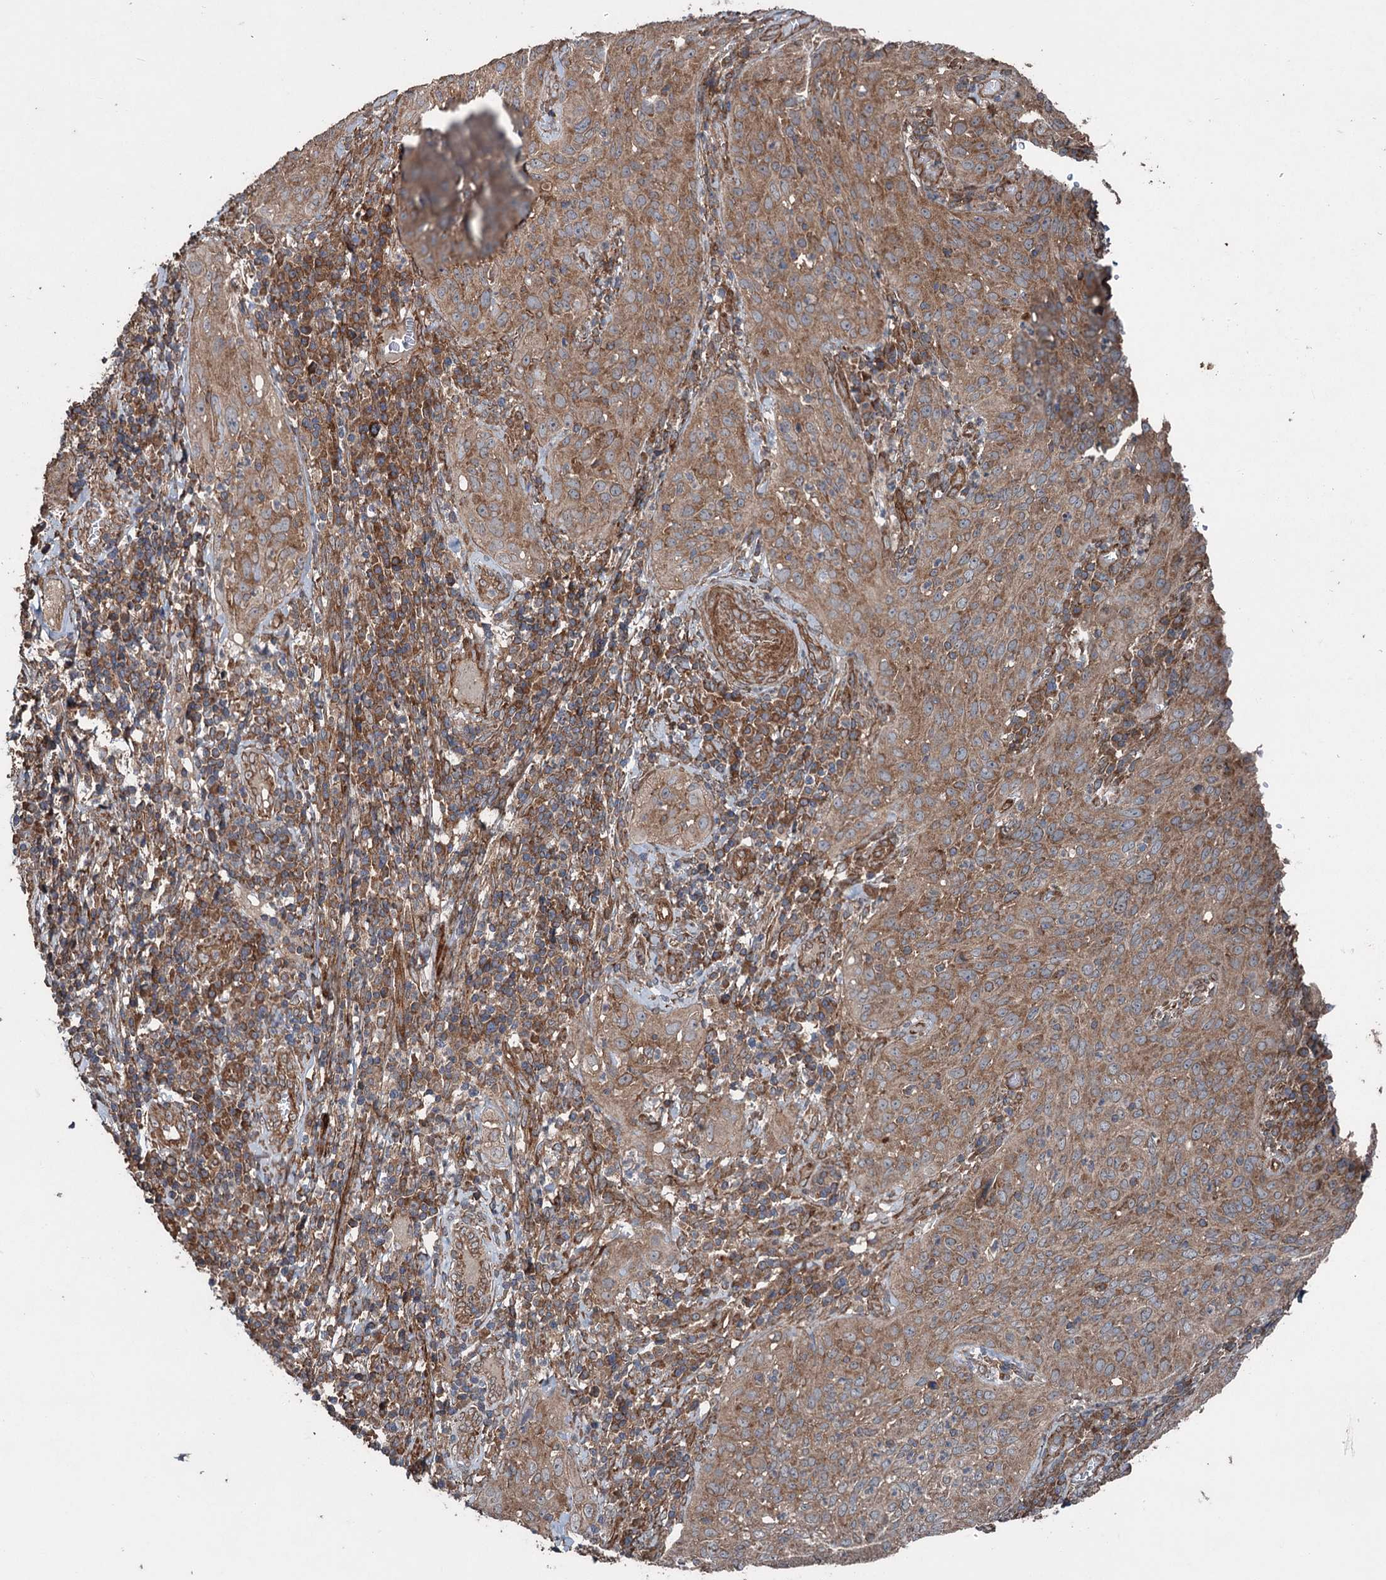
{"staining": {"intensity": "moderate", "quantity": ">75%", "location": "cytoplasmic/membranous"}, "tissue": "cervical cancer", "cell_type": "Tumor cells", "image_type": "cancer", "snomed": [{"axis": "morphology", "description": "Squamous cell carcinoma, NOS"}, {"axis": "topography", "description": "Cervix"}], "caption": "The photomicrograph displays immunohistochemical staining of squamous cell carcinoma (cervical). There is moderate cytoplasmic/membranous staining is appreciated in about >75% of tumor cells.", "gene": "RNF214", "patient": {"sex": "female", "age": 31}}